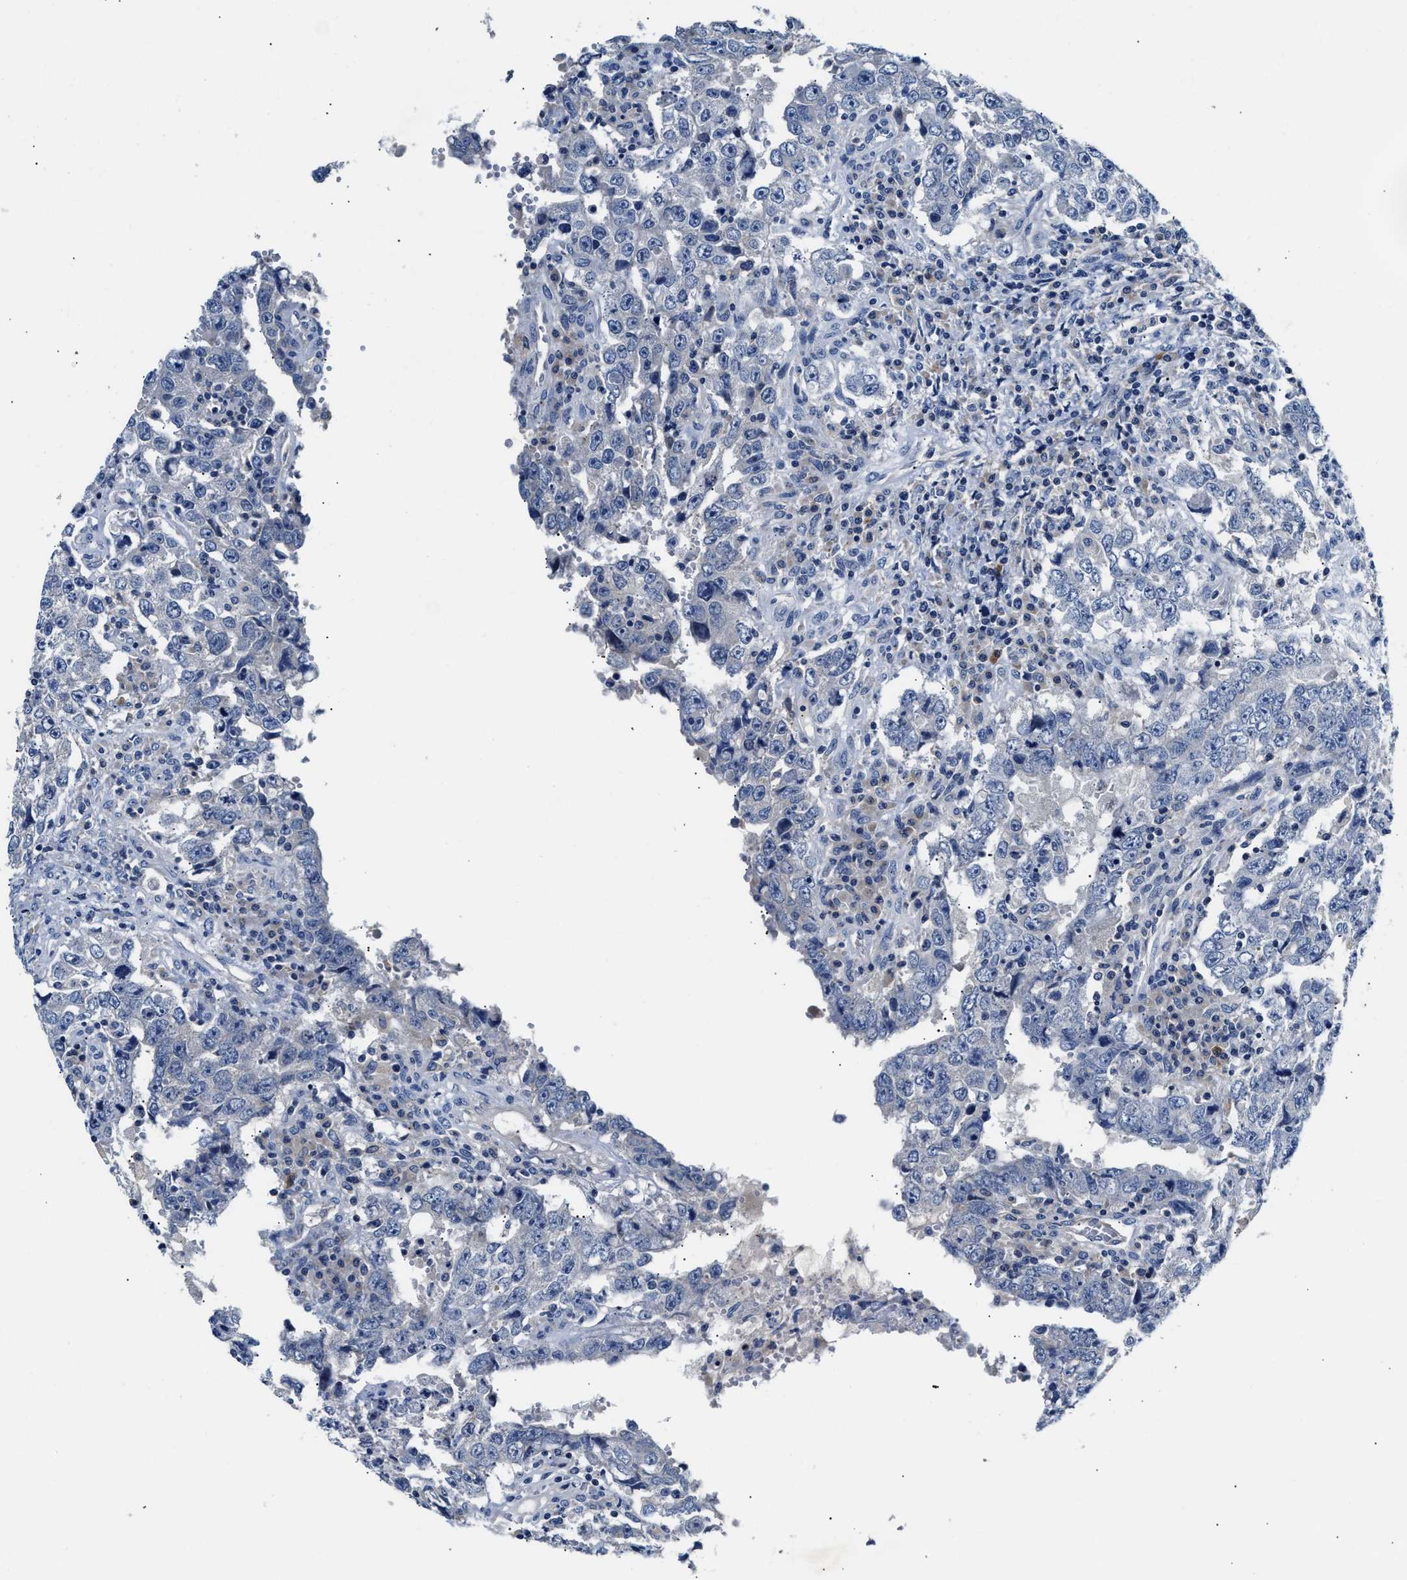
{"staining": {"intensity": "negative", "quantity": "none", "location": "none"}, "tissue": "testis cancer", "cell_type": "Tumor cells", "image_type": "cancer", "snomed": [{"axis": "morphology", "description": "Carcinoma, Embryonal, NOS"}, {"axis": "topography", "description": "Testis"}], "caption": "Testis cancer (embryonal carcinoma) was stained to show a protein in brown. There is no significant expression in tumor cells.", "gene": "FAM185A", "patient": {"sex": "male", "age": 26}}